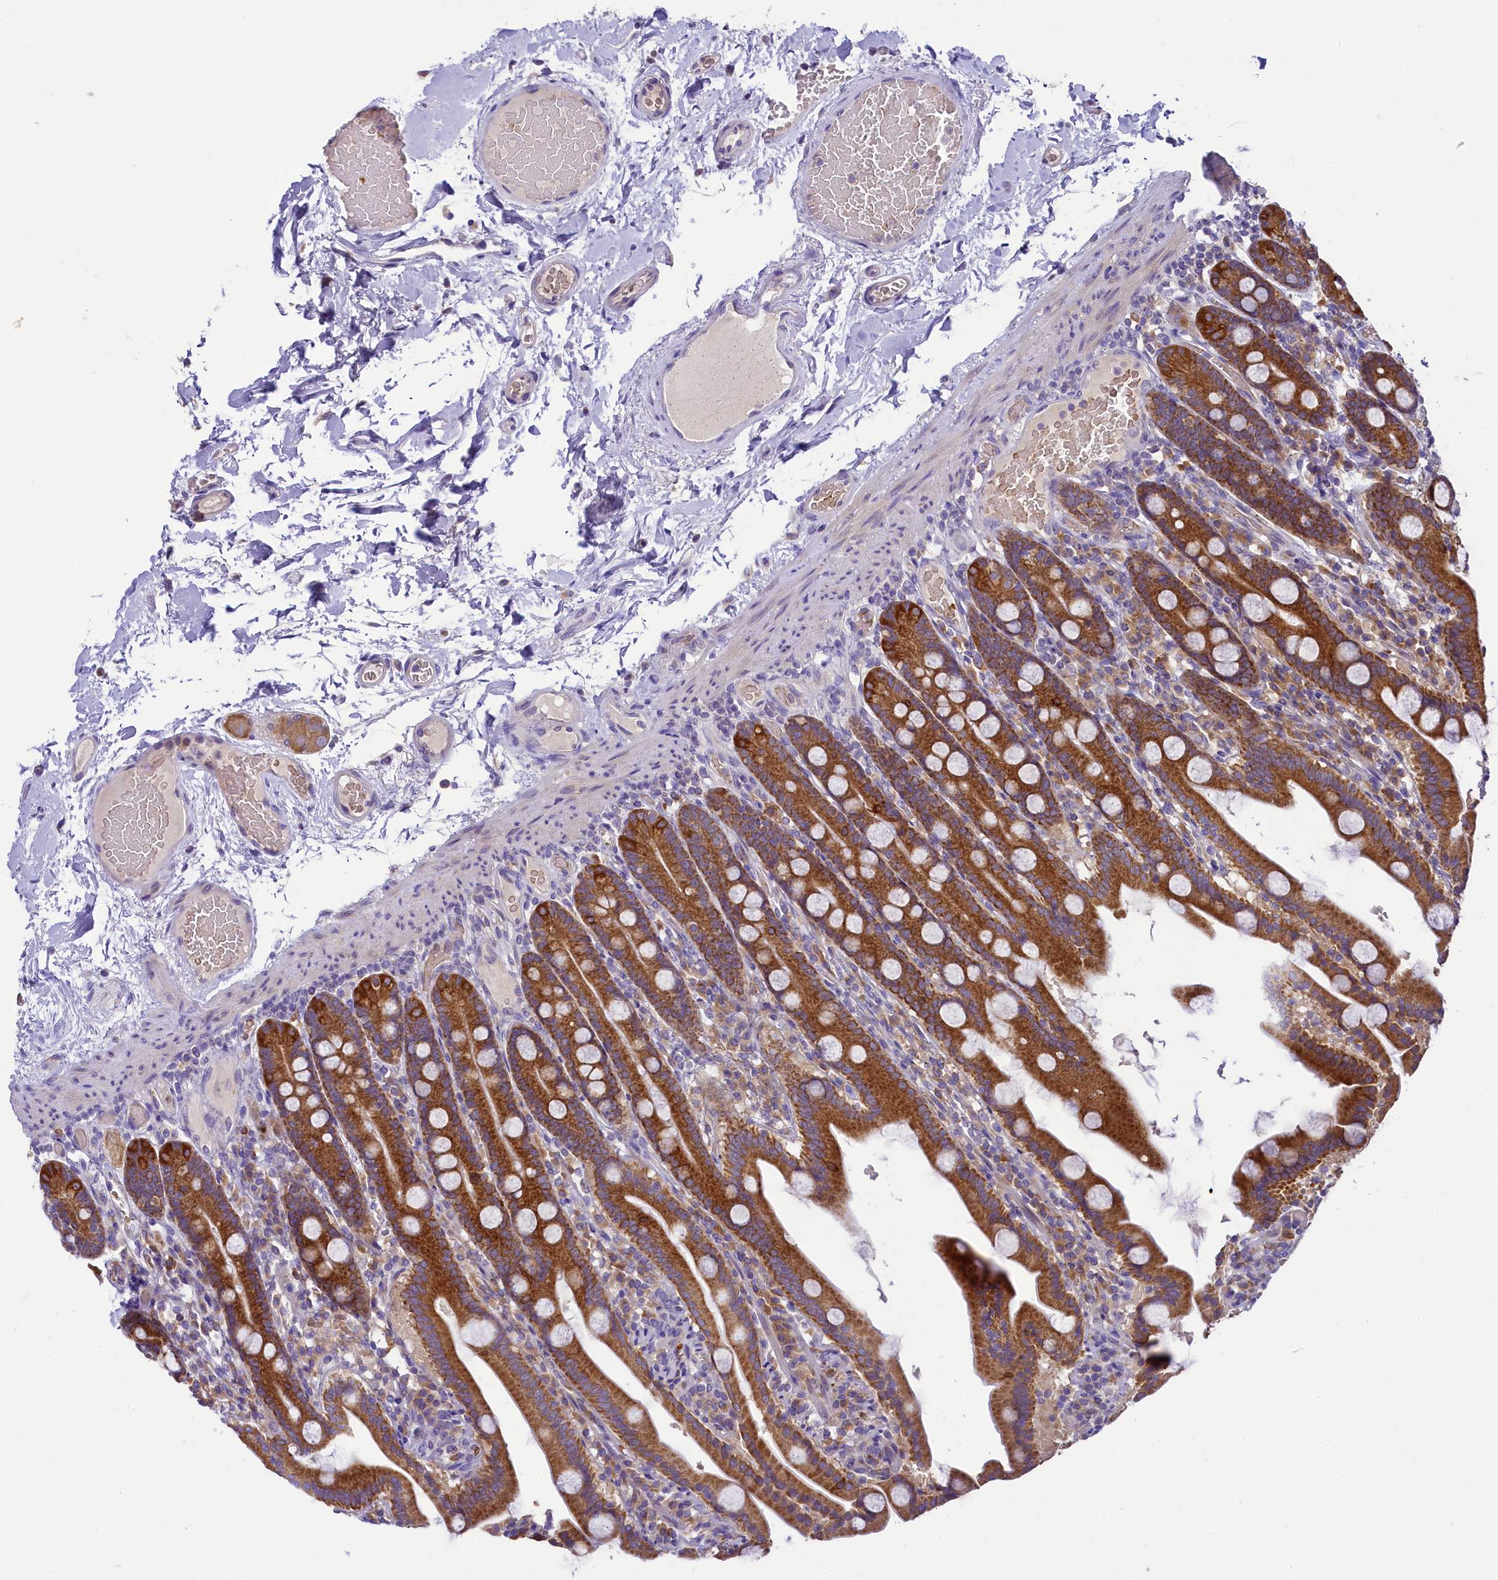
{"staining": {"intensity": "strong", "quantity": ">75%", "location": "cytoplasmic/membranous"}, "tissue": "duodenum", "cell_type": "Glandular cells", "image_type": "normal", "snomed": [{"axis": "morphology", "description": "Normal tissue, NOS"}, {"axis": "topography", "description": "Duodenum"}], "caption": "The histopathology image shows immunohistochemical staining of normal duodenum. There is strong cytoplasmic/membranous expression is appreciated in about >75% of glandular cells.", "gene": "LARP4", "patient": {"sex": "male", "age": 55}}